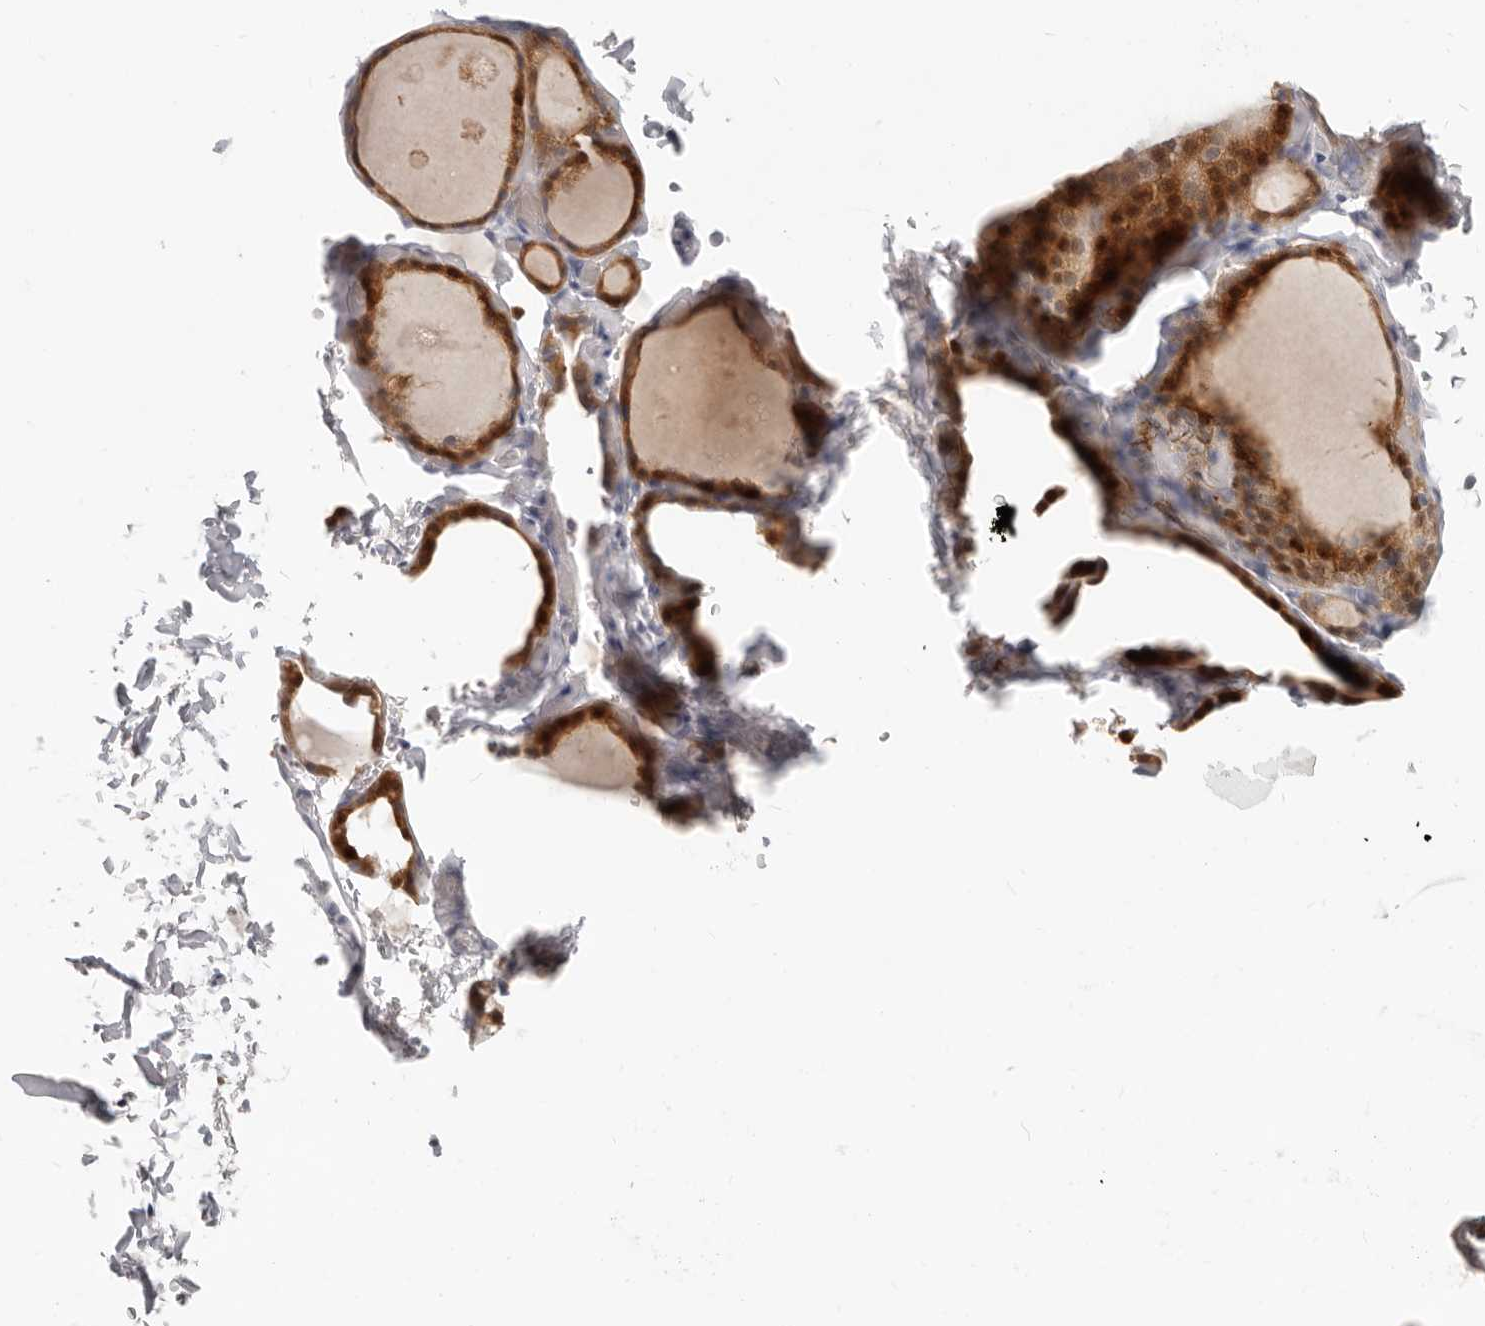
{"staining": {"intensity": "moderate", "quantity": ">75%", "location": "cytoplasmic/membranous,nuclear"}, "tissue": "thyroid gland", "cell_type": "Glandular cells", "image_type": "normal", "snomed": [{"axis": "morphology", "description": "Normal tissue, NOS"}, {"axis": "topography", "description": "Thyroid gland"}], "caption": "Brown immunohistochemical staining in unremarkable thyroid gland exhibits moderate cytoplasmic/membranous,nuclear positivity in about >75% of glandular cells.", "gene": "TMEM63B", "patient": {"sex": "female", "age": 44}}